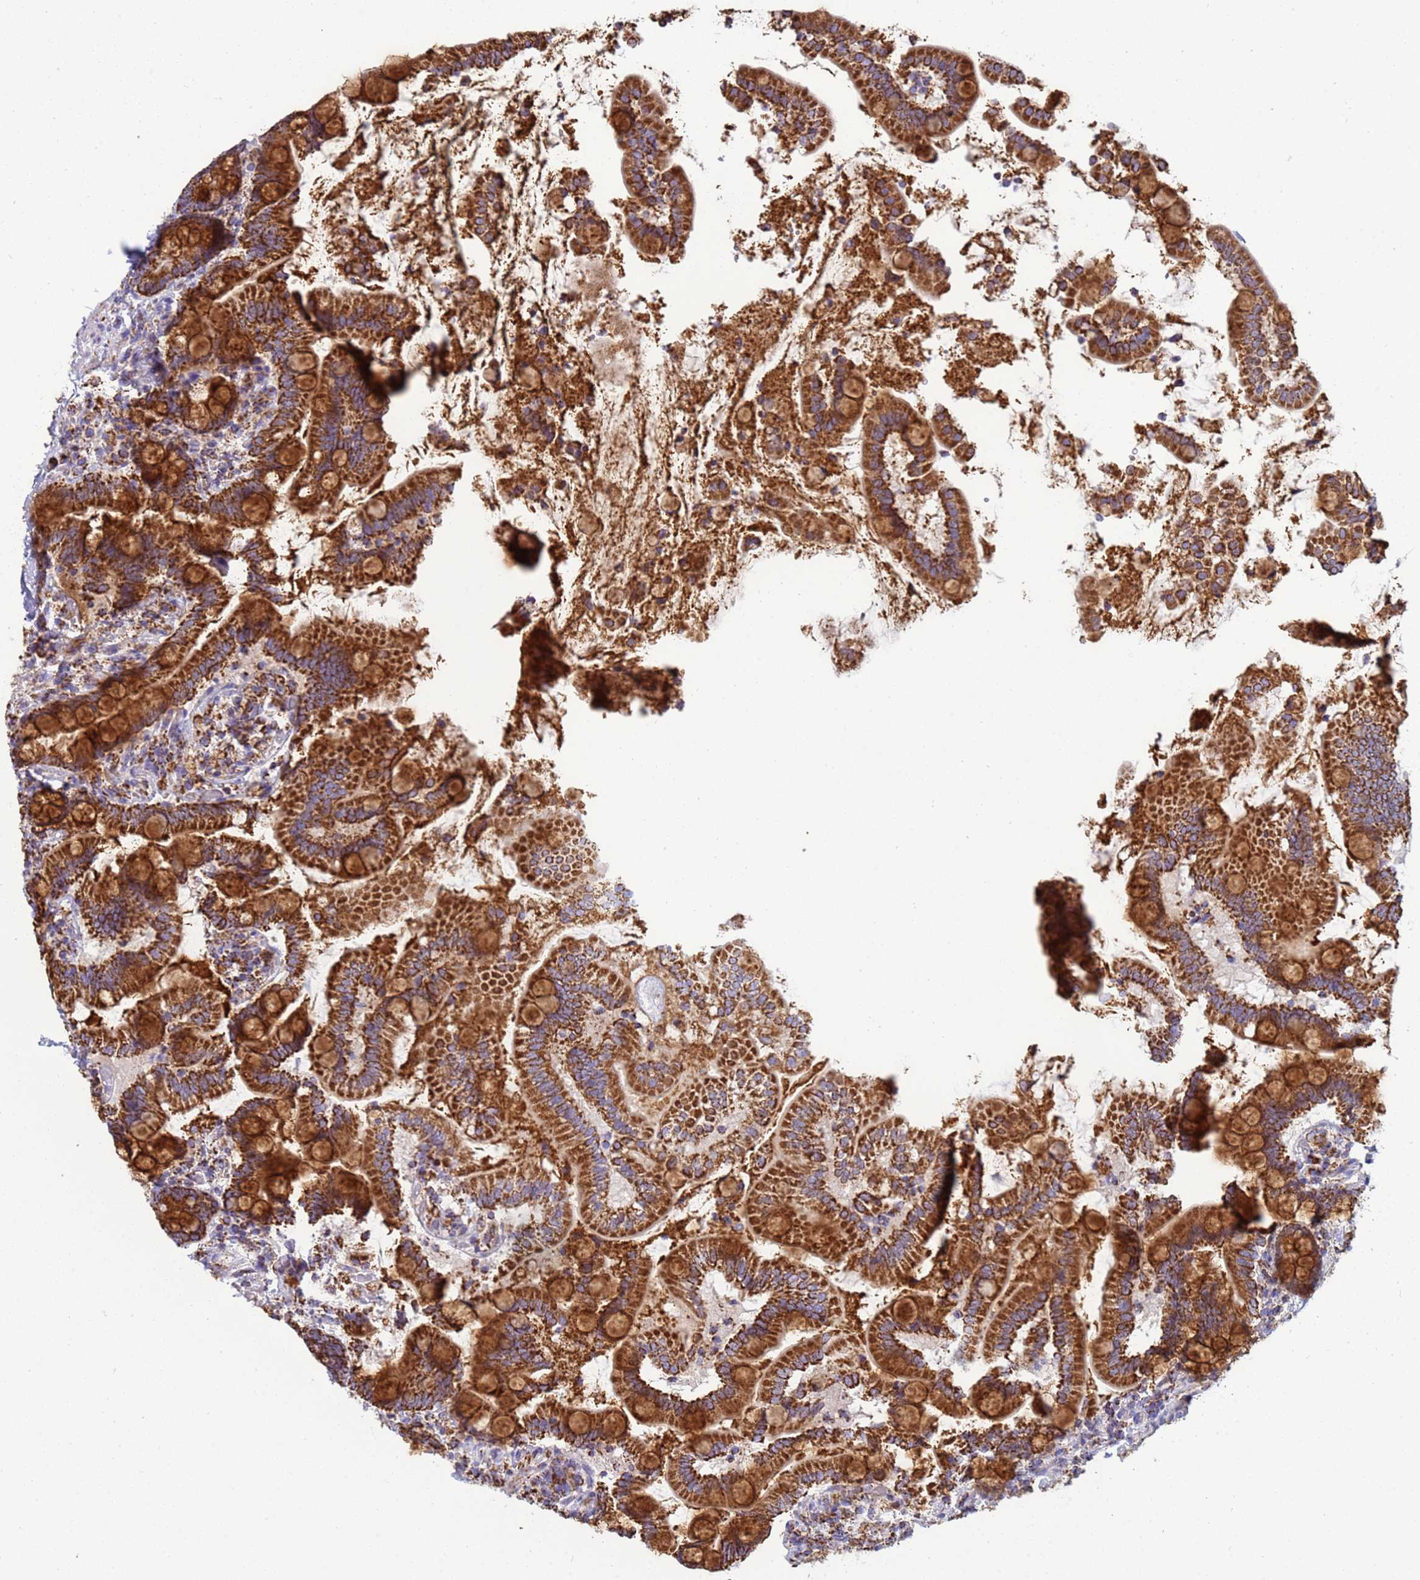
{"staining": {"intensity": "strong", "quantity": ">75%", "location": "cytoplasmic/membranous"}, "tissue": "small intestine", "cell_type": "Glandular cells", "image_type": "normal", "snomed": [{"axis": "morphology", "description": "Normal tissue, NOS"}, {"axis": "topography", "description": "Small intestine"}], "caption": "Human small intestine stained with a brown dye displays strong cytoplasmic/membranous positive expression in approximately >75% of glandular cells.", "gene": "COQ4", "patient": {"sex": "female", "age": 64}}